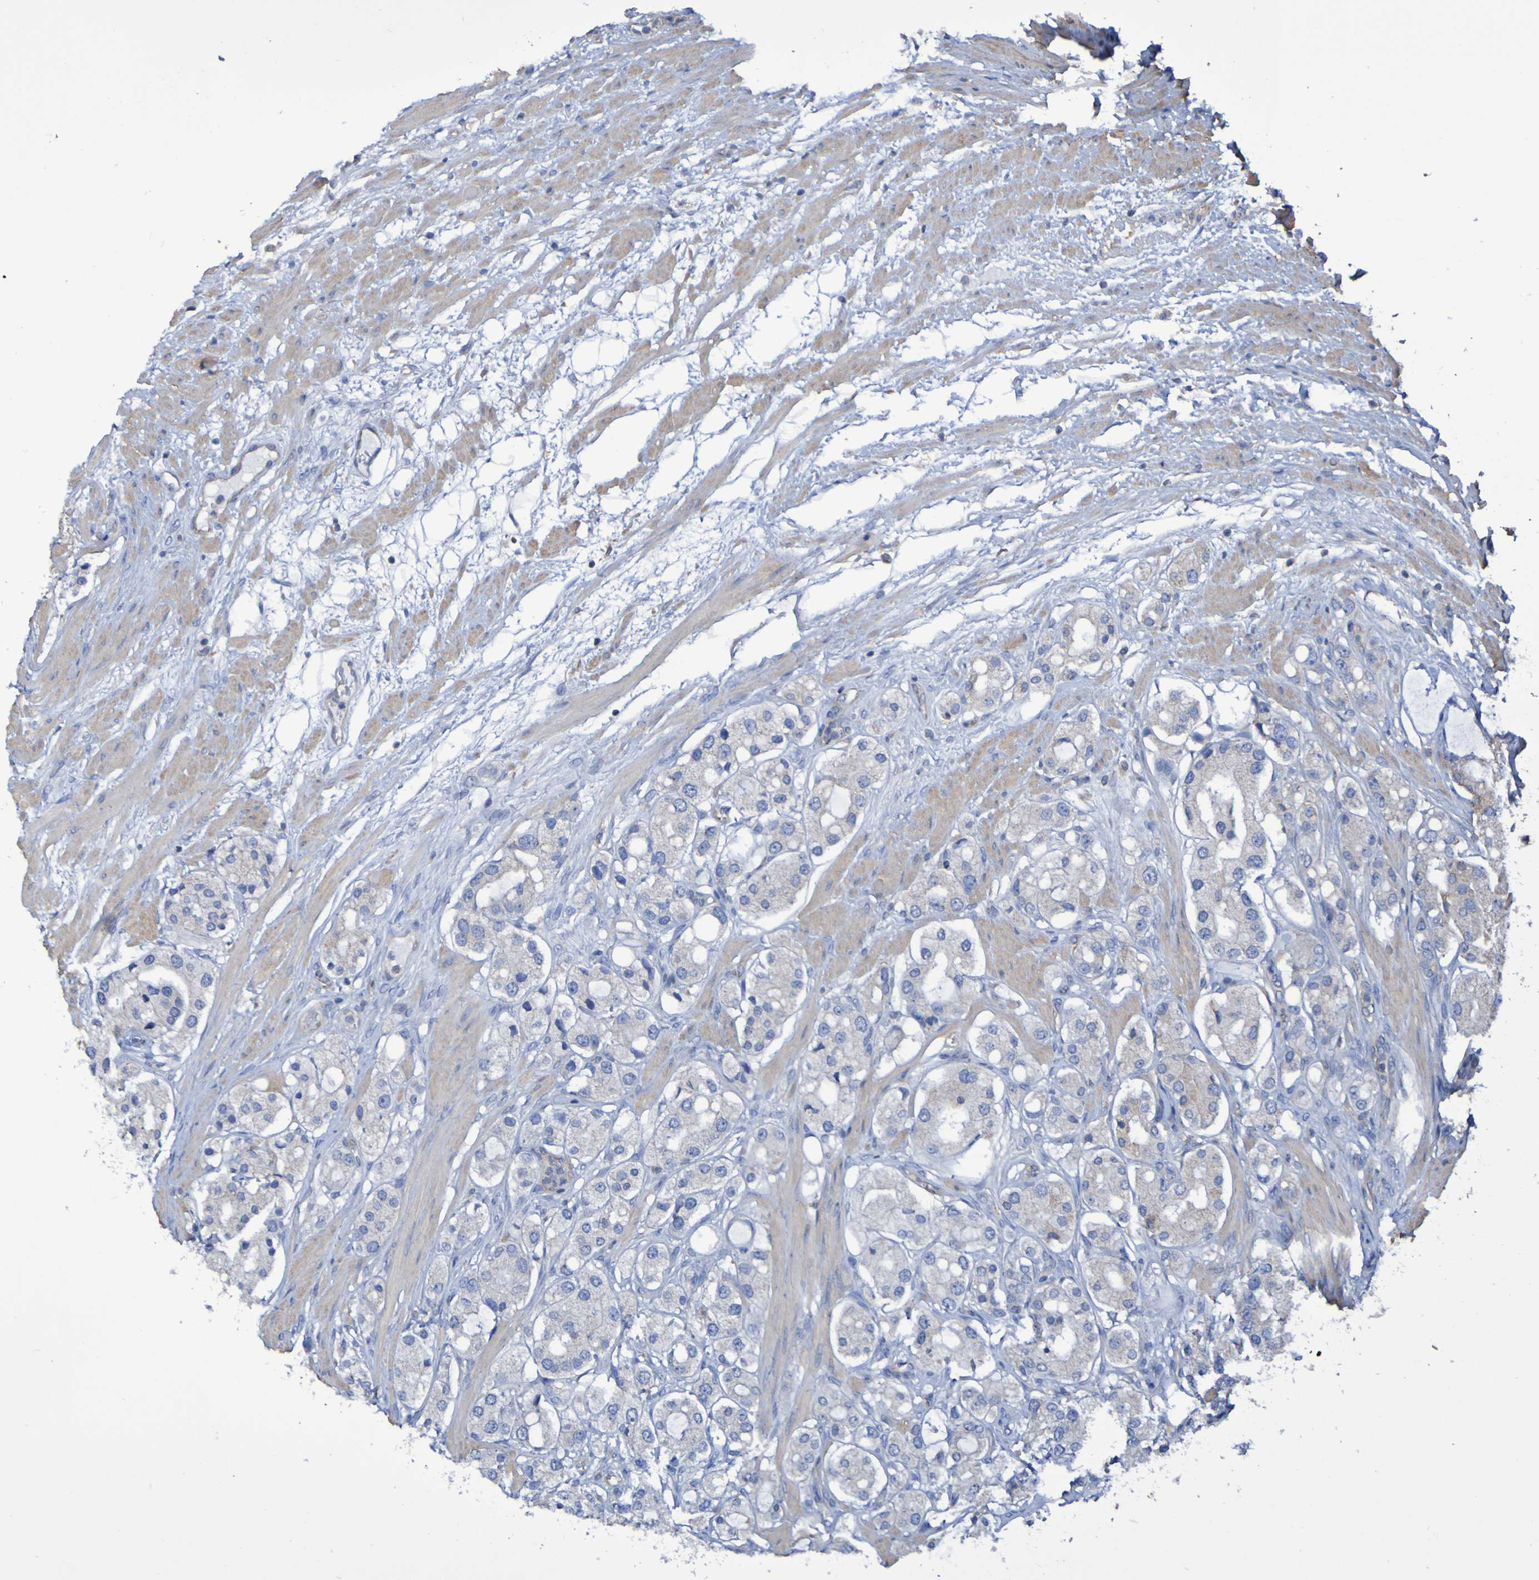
{"staining": {"intensity": "negative", "quantity": "none", "location": "none"}, "tissue": "prostate cancer", "cell_type": "Tumor cells", "image_type": "cancer", "snomed": [{"axis": "morphology", "description": "Adenocarcinoma, High grade"}, {"axis": "topography", "description": "Prostate"}], "caption": "The immunohistochemistry photomicrograph has no significant expression in tumor cells of prostate adenocarcinoma (high-grade) tissue.", "gene": "SYNJ1", "patient": {"sex": "male", "age": 65}}